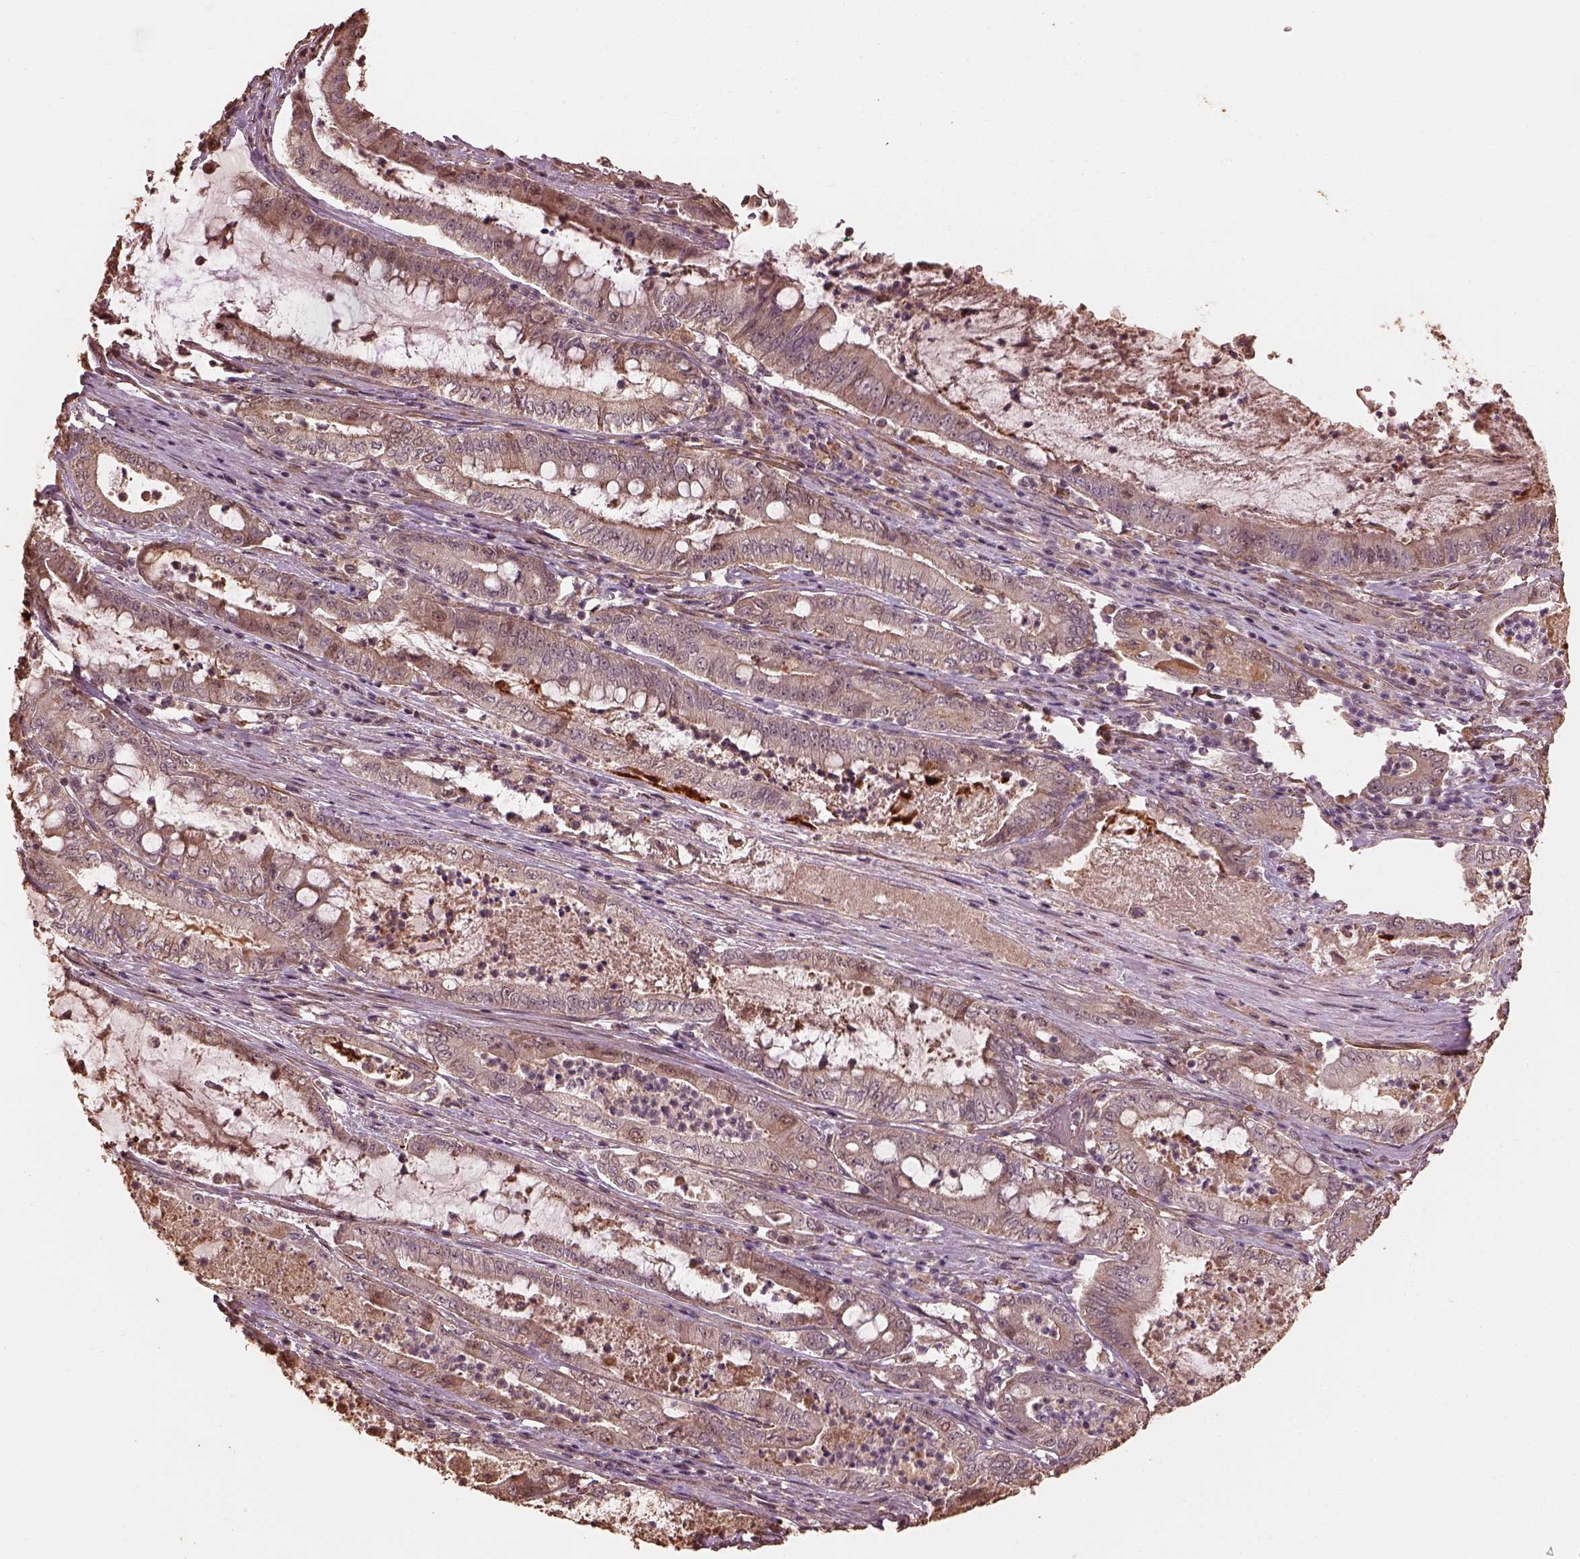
{"staining": {"intensity": "moderate", "quantity": "25%-75%", "location": "cytoplasmic/membranous"}, "tissue": "pancreatic cancer", "cell_type": "Tumor cells", "image_type": "cancer", "snomed": [{"axis": "morphology", "description": "Adenocarcinoma, NOS"}, {"axis": "topography", "description": "Pancreas"}], "caption": "Brown immunohistochemical staining in human pancreatic cancer (adenocarcinoma) demonstrates moderate cytoplasmic/membranous positivity in approximately 25%-75% of tumor cells.", "gene": "METTL4", "patient": {"sex": "male", "age": 71}}